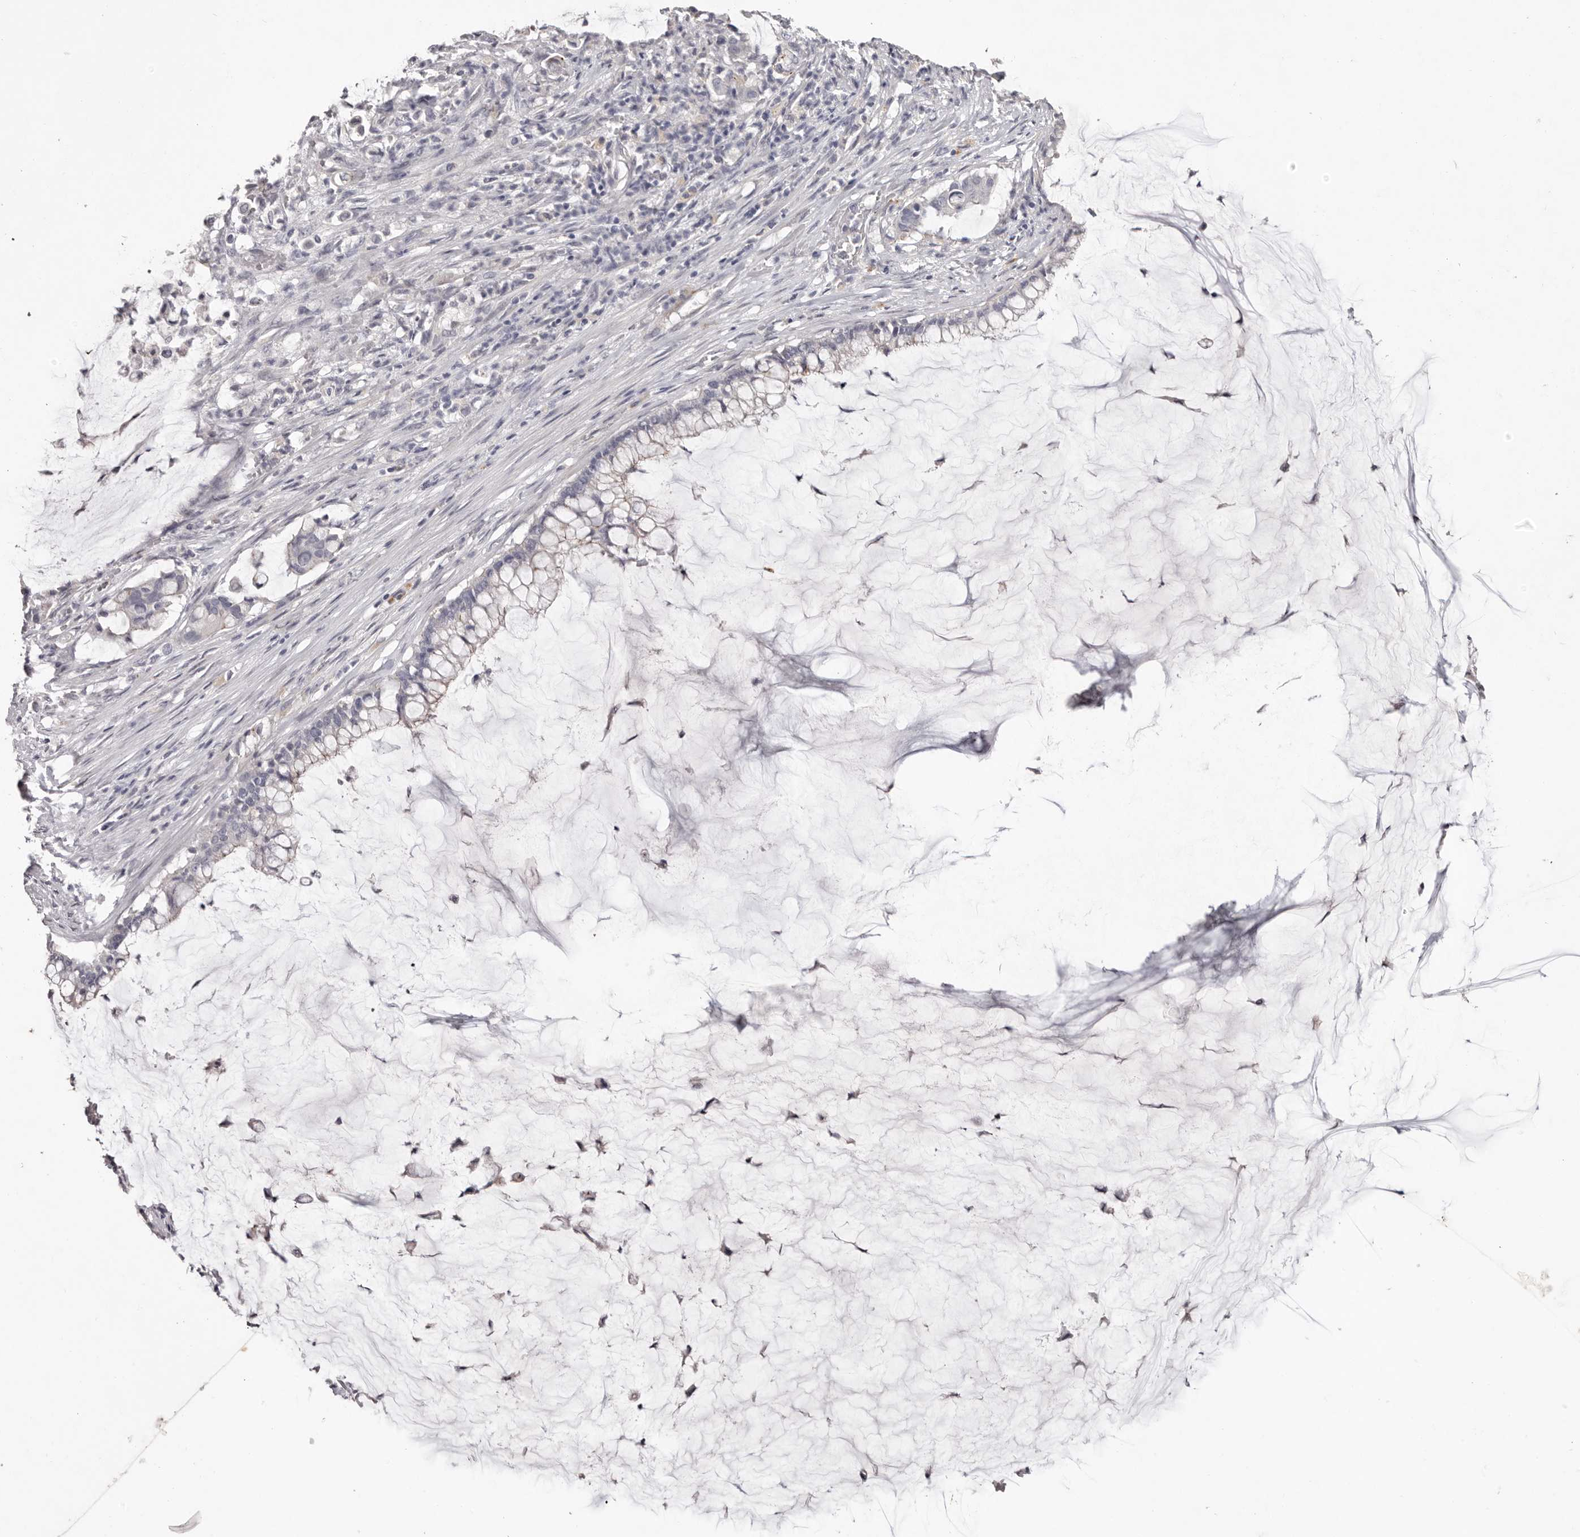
{"staining": {"intensity": "negative", "quantity": "none", "location": "none"}, "tissue": "pancreatic cancer", "cell_type": "Tumor cells", "image_type": "cancer", "snomed": [{"axis": "morphology", "description": "Adenocarcinoma, NOS"}, {"axis": "topography", "description": "Pancreas"}], "caption": "Human pancreatic adenocarcinoma stained for a protein using immunohistochemistry (IHC) reveals no positivity in tumor cells.", "gene": "PCDHB6", "patient": {"sex": "male", "age": 41}}